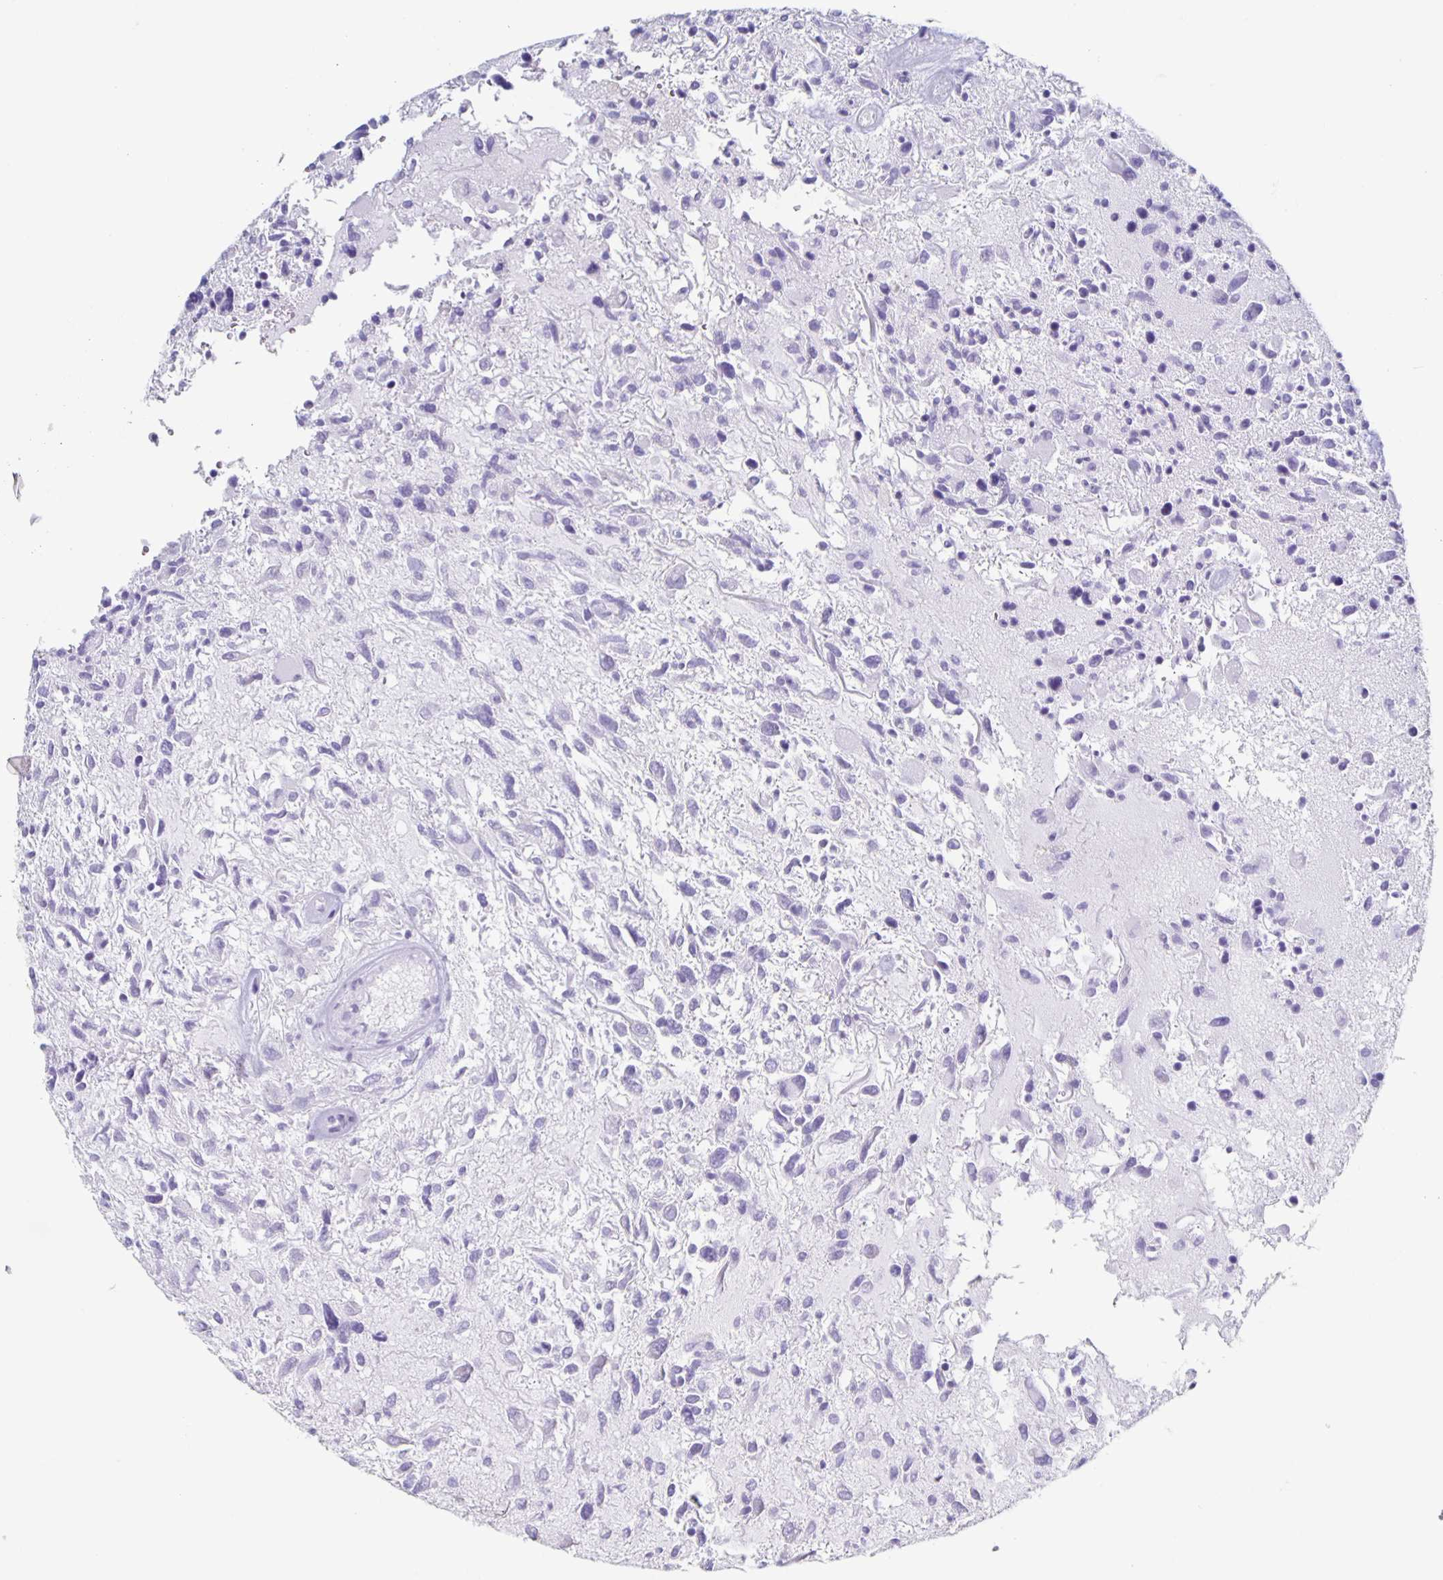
{"staining": {"intensity": "negative", "quantity": "none", "location": "none"}, "tissue": "glioma", "cell_type": "Tumor cells", "image_type": "cancer", "snomed": [{"axis": "morphology", "description": "Glioma, malignant, High grade"}, {"axis": "topography", "description": "Brain"}], "caption": "Immunohistochemistry (IHC) micrograph of human high-grade glioma (malignant) stained for a protein (brown), which shows no positivity in tumor cells. Brightfield microscopy of immunohistochemistry stained with DAB (3,3'-diaminobenzidine) (brown) and hematoxylin (blue), captured at high magnification.", "gene": "CT45A5", "patient": {"sex": "female", "age": 11}}